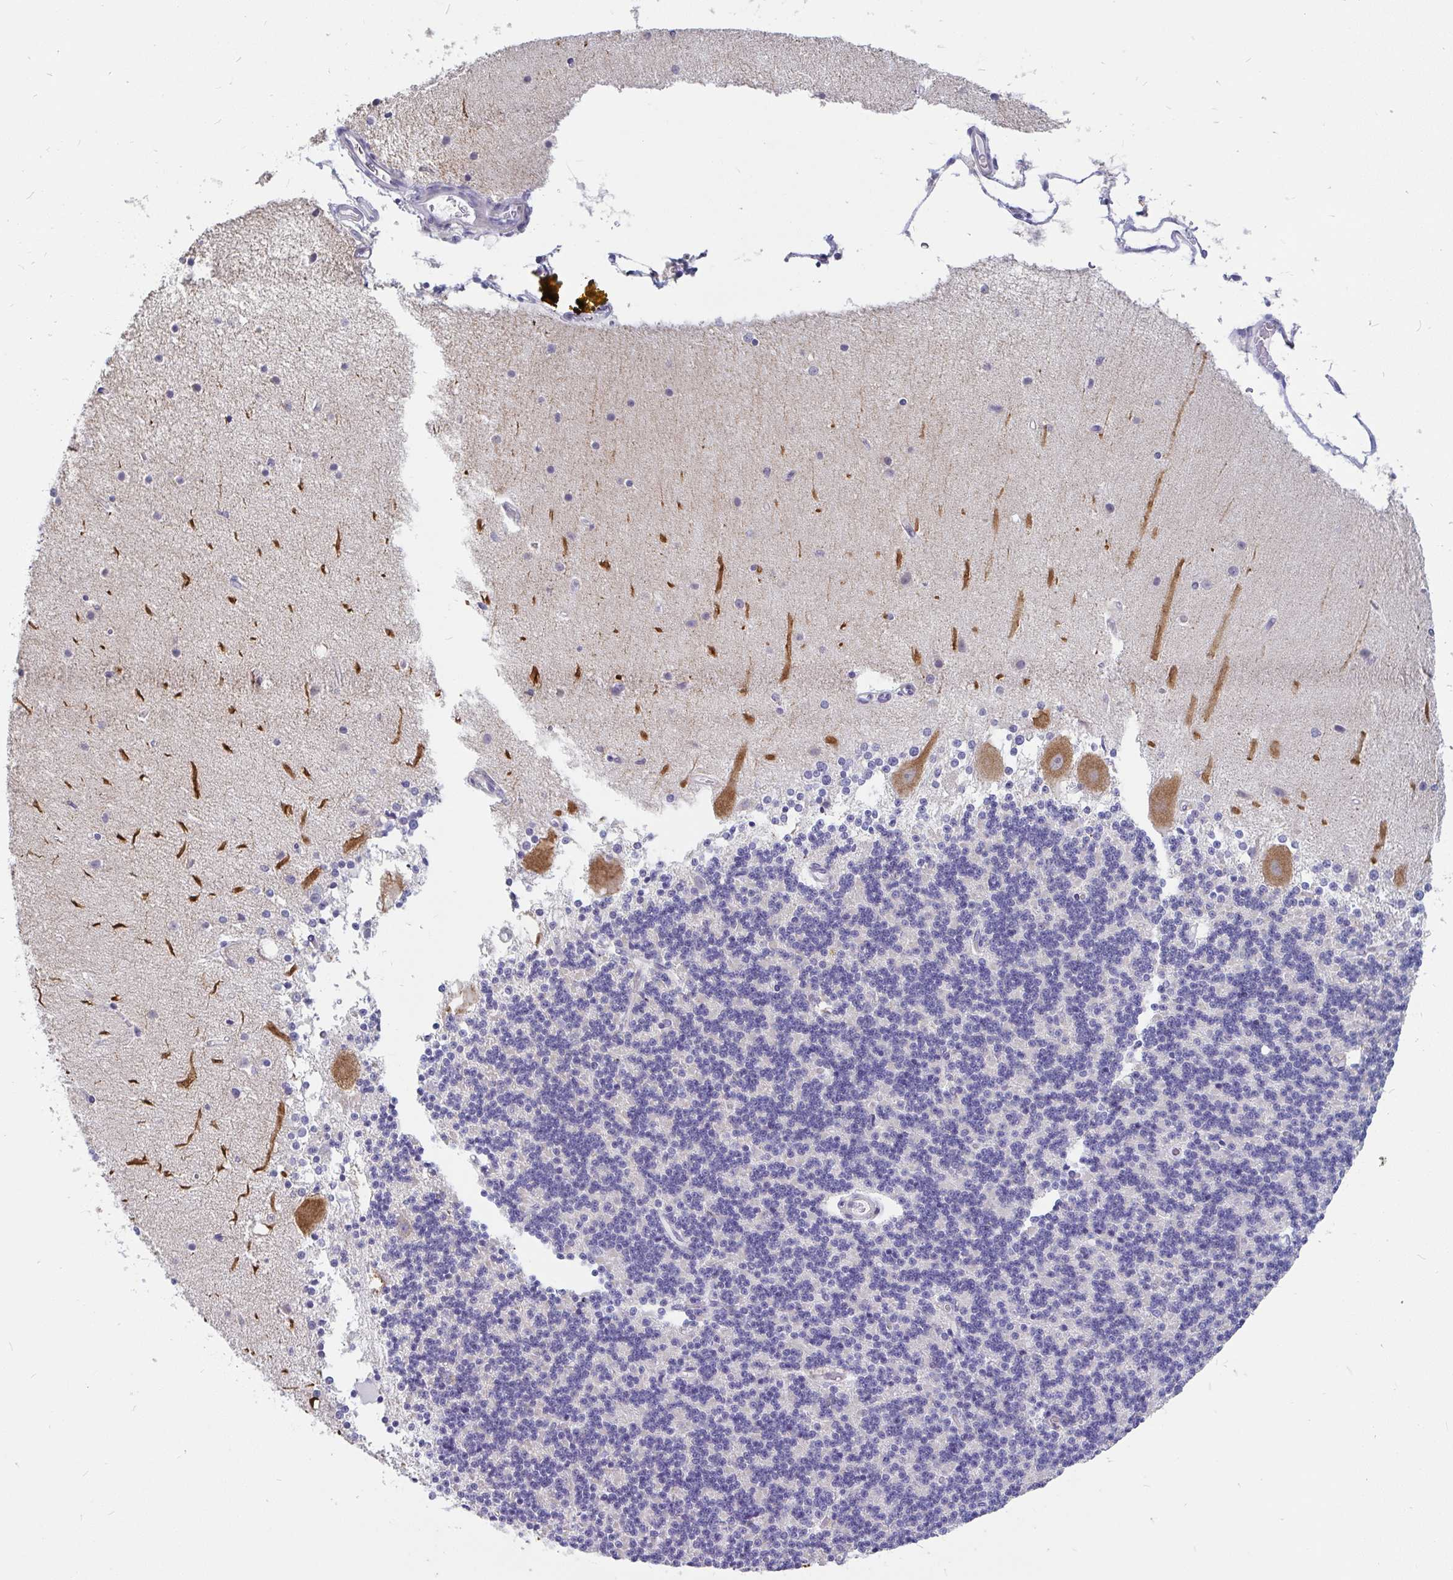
{"staining": {"intensity": "negative", "quantity": "none", "location": "none"}, "tissue": "cerebellum", "cell_type": "Cells in granular layer", "image_type": "normal", "snomed": [{"axis": "morphology", "description": "Normal tissue, NOS"}, {"axis": "topography", "description": "Cerebellum"}], "caption": "Immunohistochemistry photomicrograph of normal human cerebellum stained for a protein (brown), which demonstrates no positivity in cells in granular layer.", "gene": "INTS5", "patient": {"sex": "female", "age": 54}}